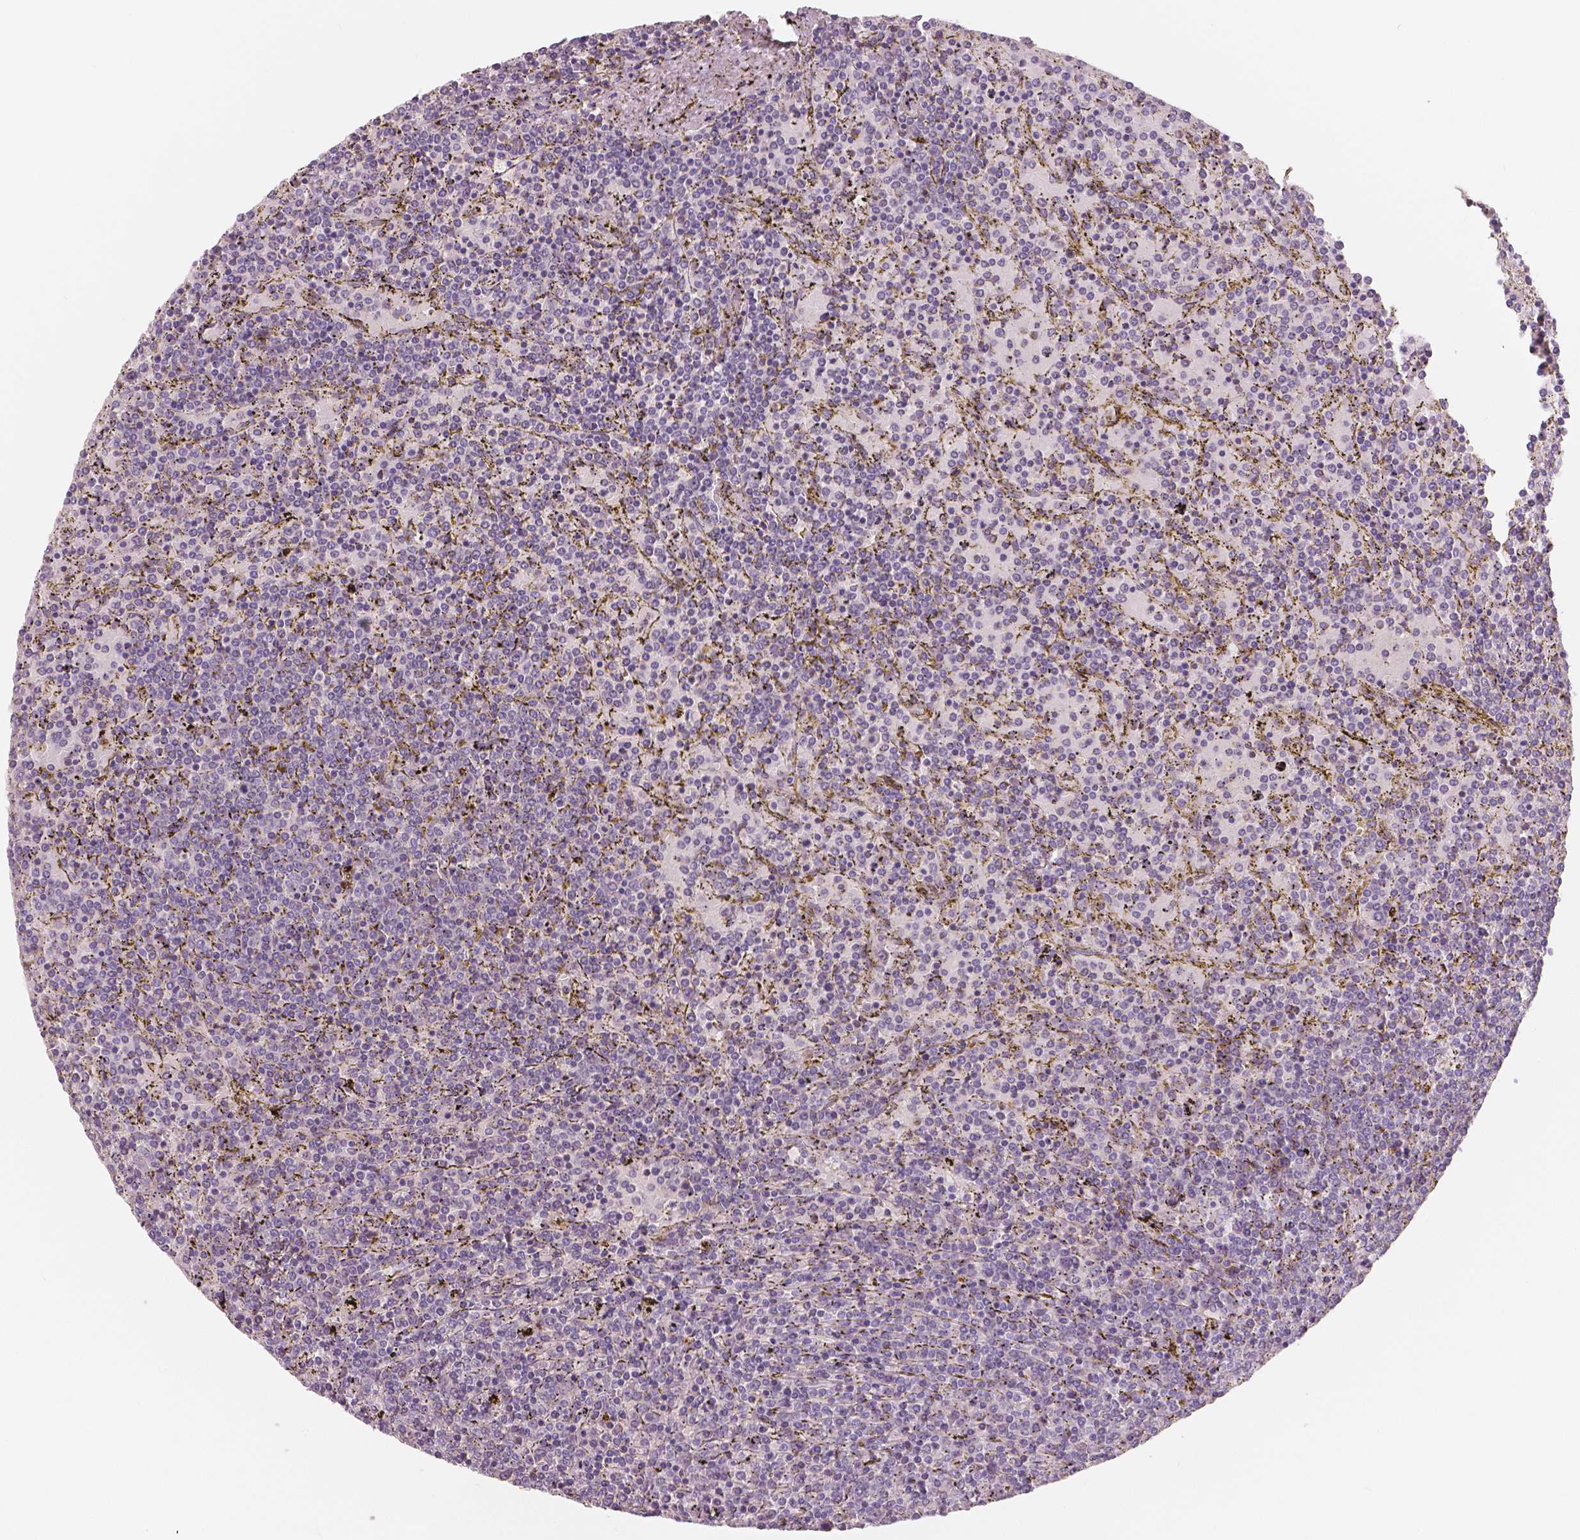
{"staining": {"intensity": "negative", "quantity": "none", "location": "none"}, "tissue": "lymphoma", "cell_type": "Tumor cells", "image_type": "cancer", "snomed": [{"axis": "morphology", "description": "Malignant lymphoma, non-Hodgkin's type, Low grade"}, {"axis": "topography", "description": "Spleen"}], "caption": "Human malignant lymphoma, non-Hodgkin's type (low-grade) stained for a protein using immunohistochemistry (IHC) displays no staining in tumor cells.", "gene": "APOA4", "patient": {"sex": "female", "age": 77}}